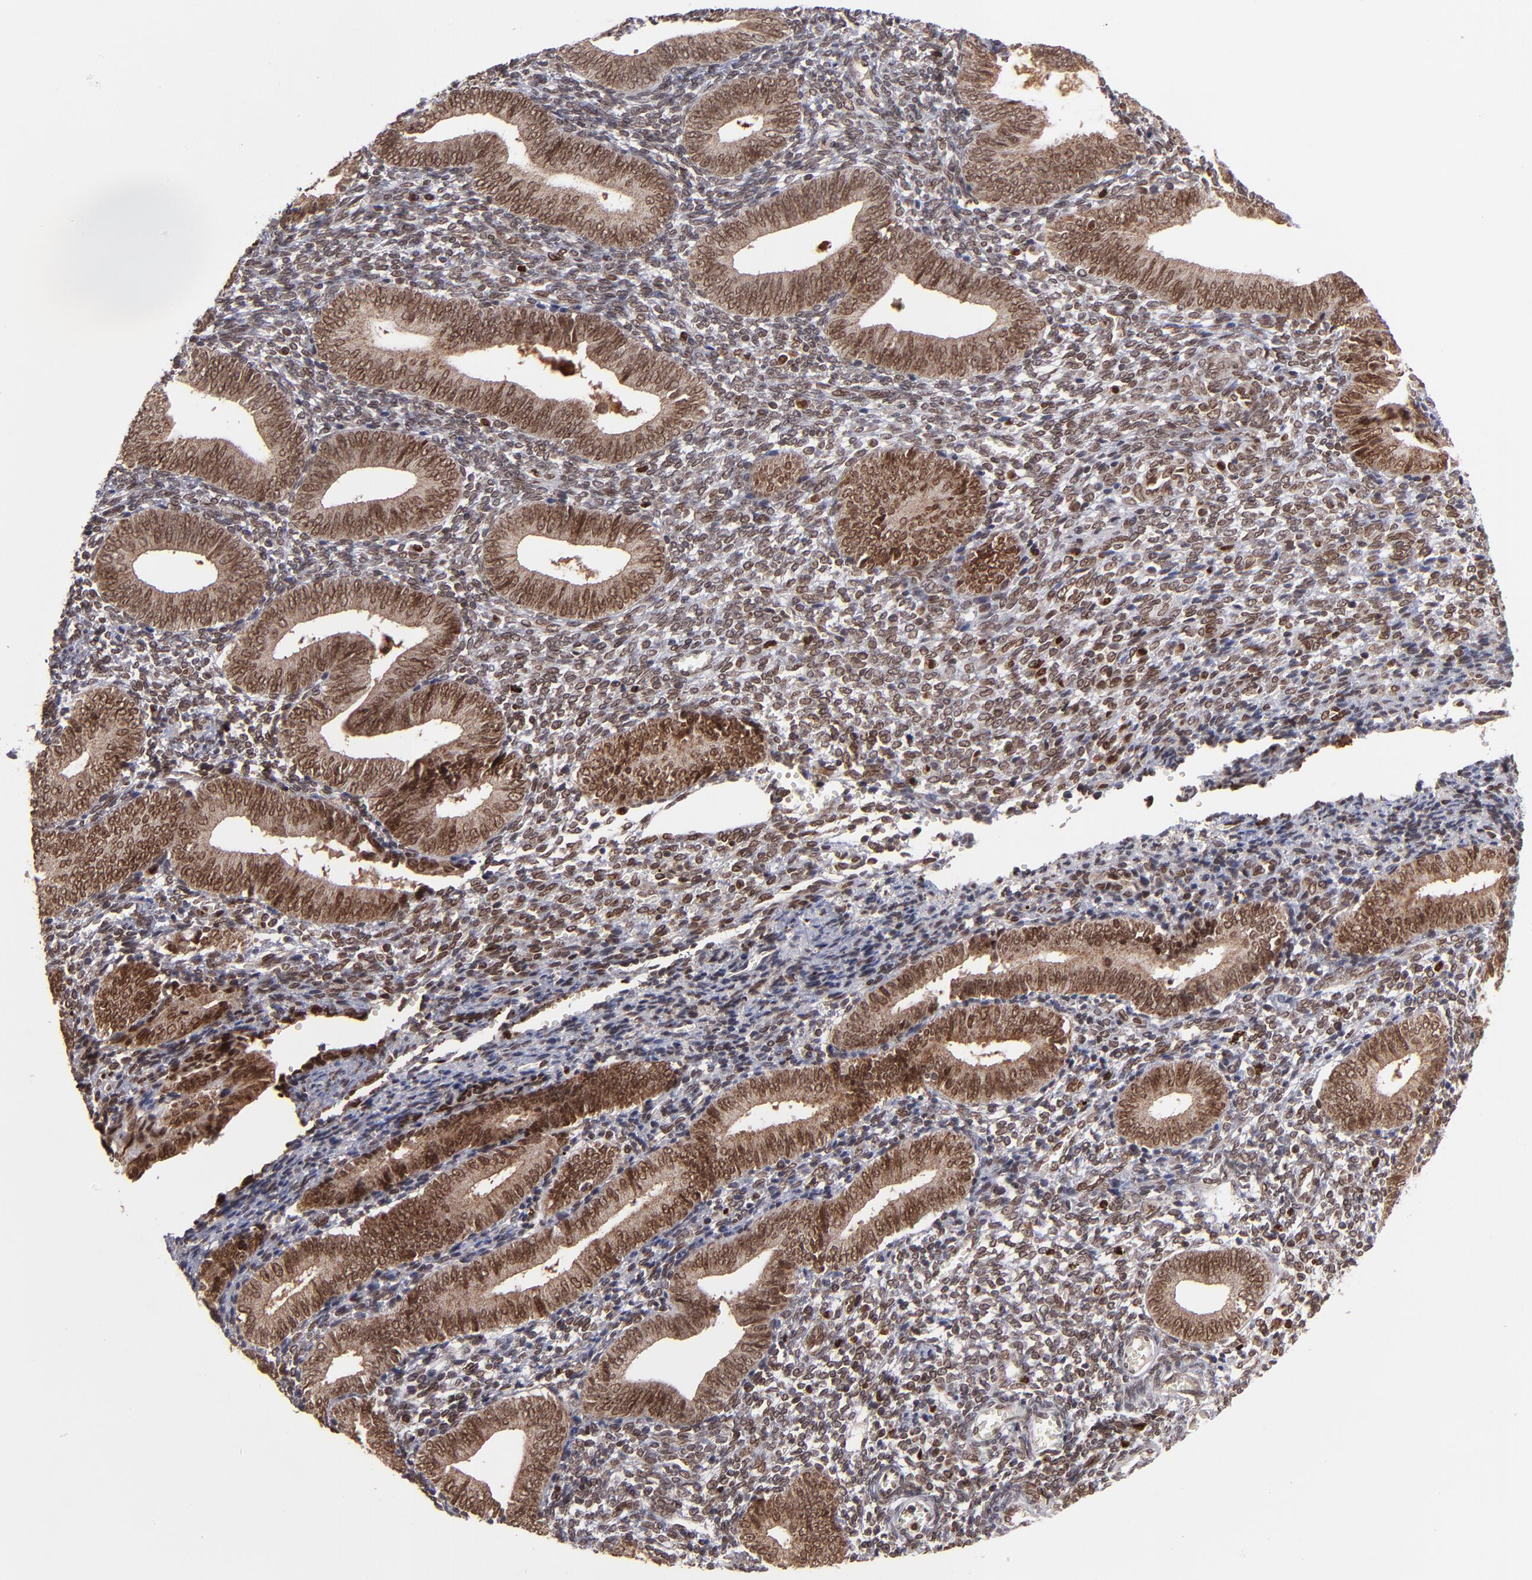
{"staining": {"intensity": "weak", "quantity": "25%-75%", "location": "nuclear"}, "tissue": "endometrium", "cell_type": "Cells in endometrial stroma", "image_type": "normal", "snomed": [{"axis": "morphology", "description": "Normal tissue, NOS"}, {"axis": "topography", "description": "Uterus"}, {"axis": "topography", "description": "Endometrium"}], "caption": "IHC micrograph of unremarkable endometrium: human endometrium stained using IHC displays low levels of weak protein expression localized specifically in the nuclear of cells in endometrial stroma, appearing as a nuclear brown color.", "gene": "TOP1MT", "patient": {"sex": "female", "age": 33}}